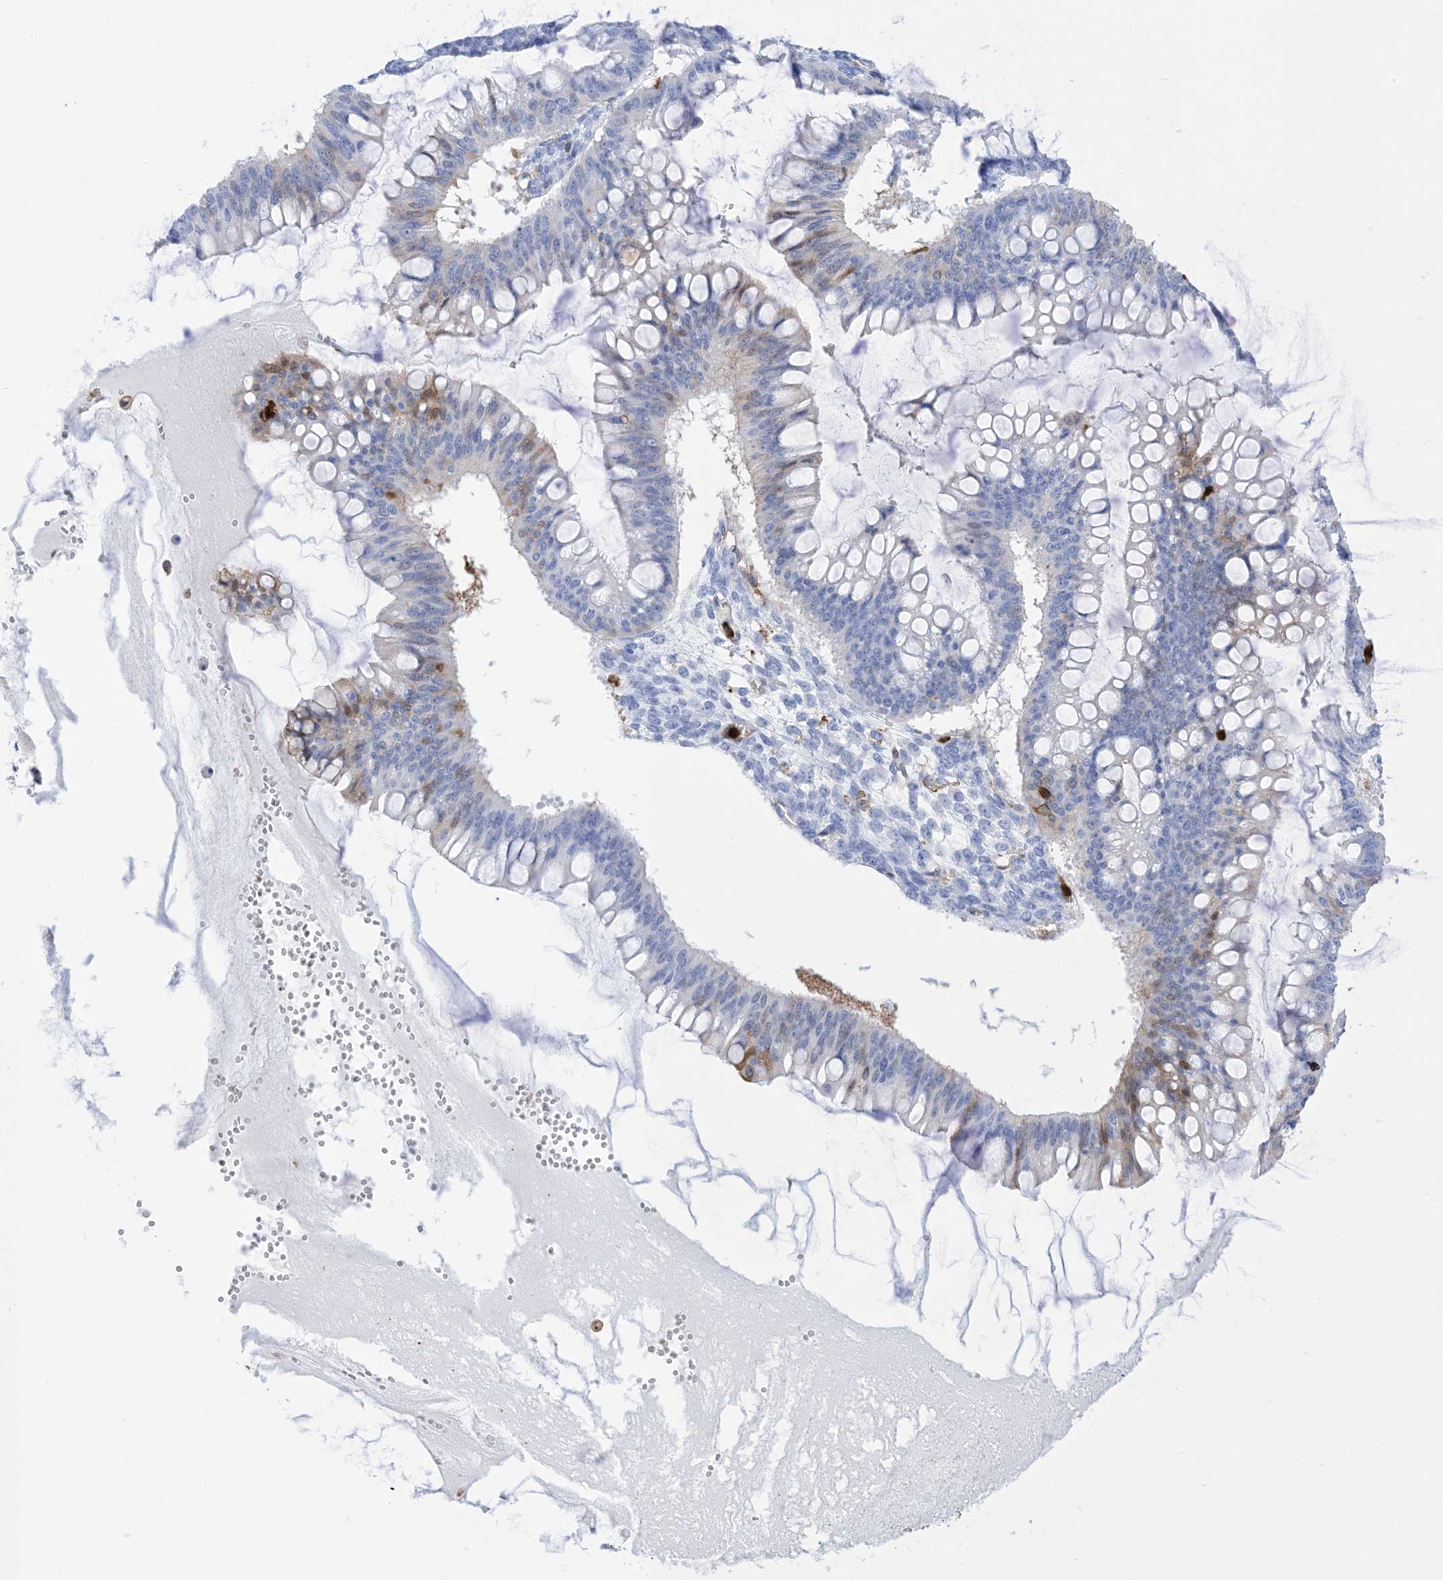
{"staining": {"intensity": "weak", "quantity": "<25%", "location": "cytoplasmic/membranous,nuclear"}, "tissue": "ovarian cancer", "cell_type": "Tumor cells", "image_type": "cancer", "snomed": [{"axis": "morphology", "description": "Cystadenocarcinoma, mucinous, NOS"}, {"axis": "topography", "description": "Ovary"}], "caption": "Immunohistochemistry (IHC) histopathology image of mucinous cystadenocarcinoma (ovarian) stained for a protein (brown), which demonstrates no positivity in tumor cells.", "gene": "ANXA1", "patient": {"sex": "female", "age": 73}}